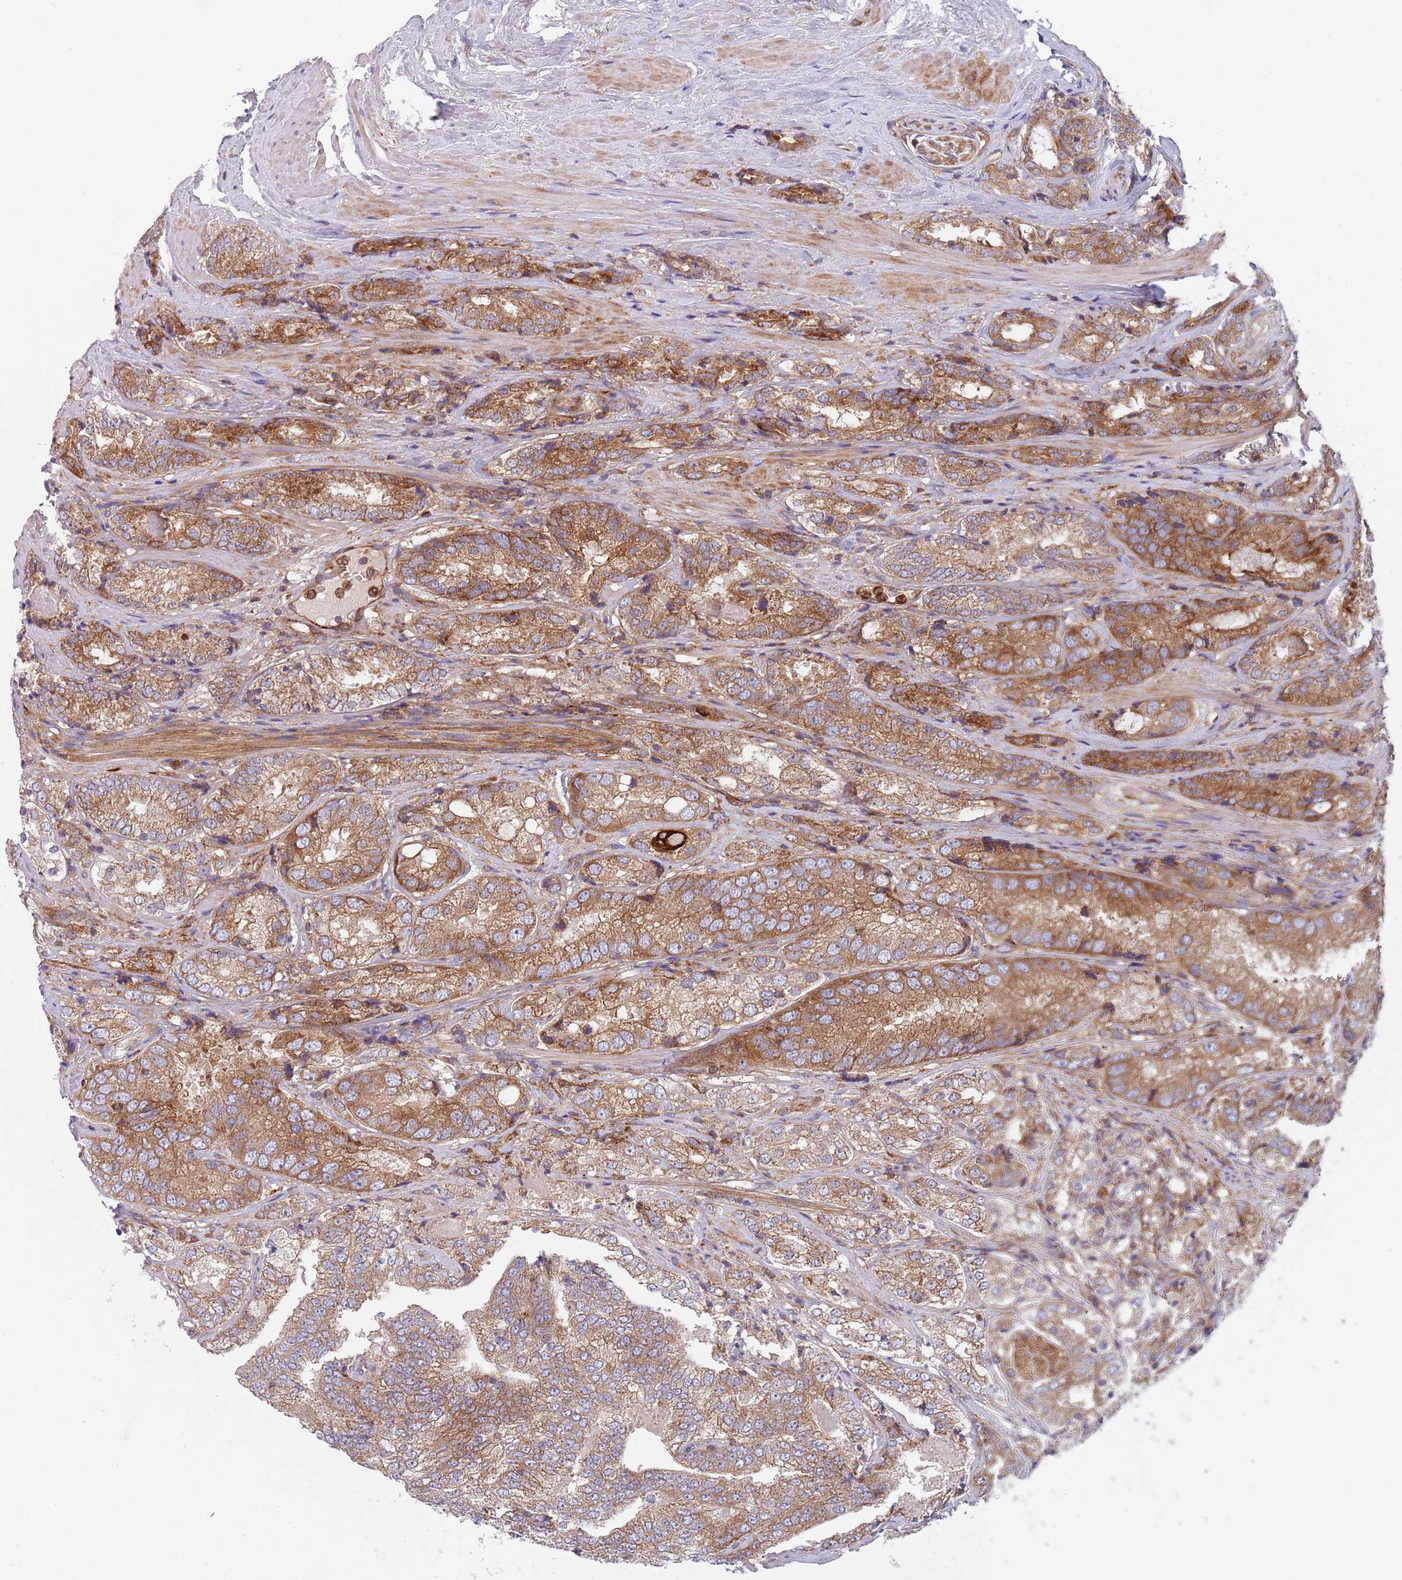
{"staining": {"intensity": "moderate", "quantity": ">75%", "location": "cytoplasmic/membranous"}, "tissue": "prostate cancer", "cell_type": "Tumor cells", "image_type": "cancer", "snomed": [{"axis": "morphology", "description": "Adenocarcinoma, High grade"}, {"axis": "topography", "description": "Prostate"}], "caption": "Moderate cytoplasmic/membranous staining for a protein is present in about >75% of tumor cells of prostate adenocarcinoma (high-grade) using IHC.", "gene": "ZMYM5", "patient": {"sex": "male", "age": 63}}